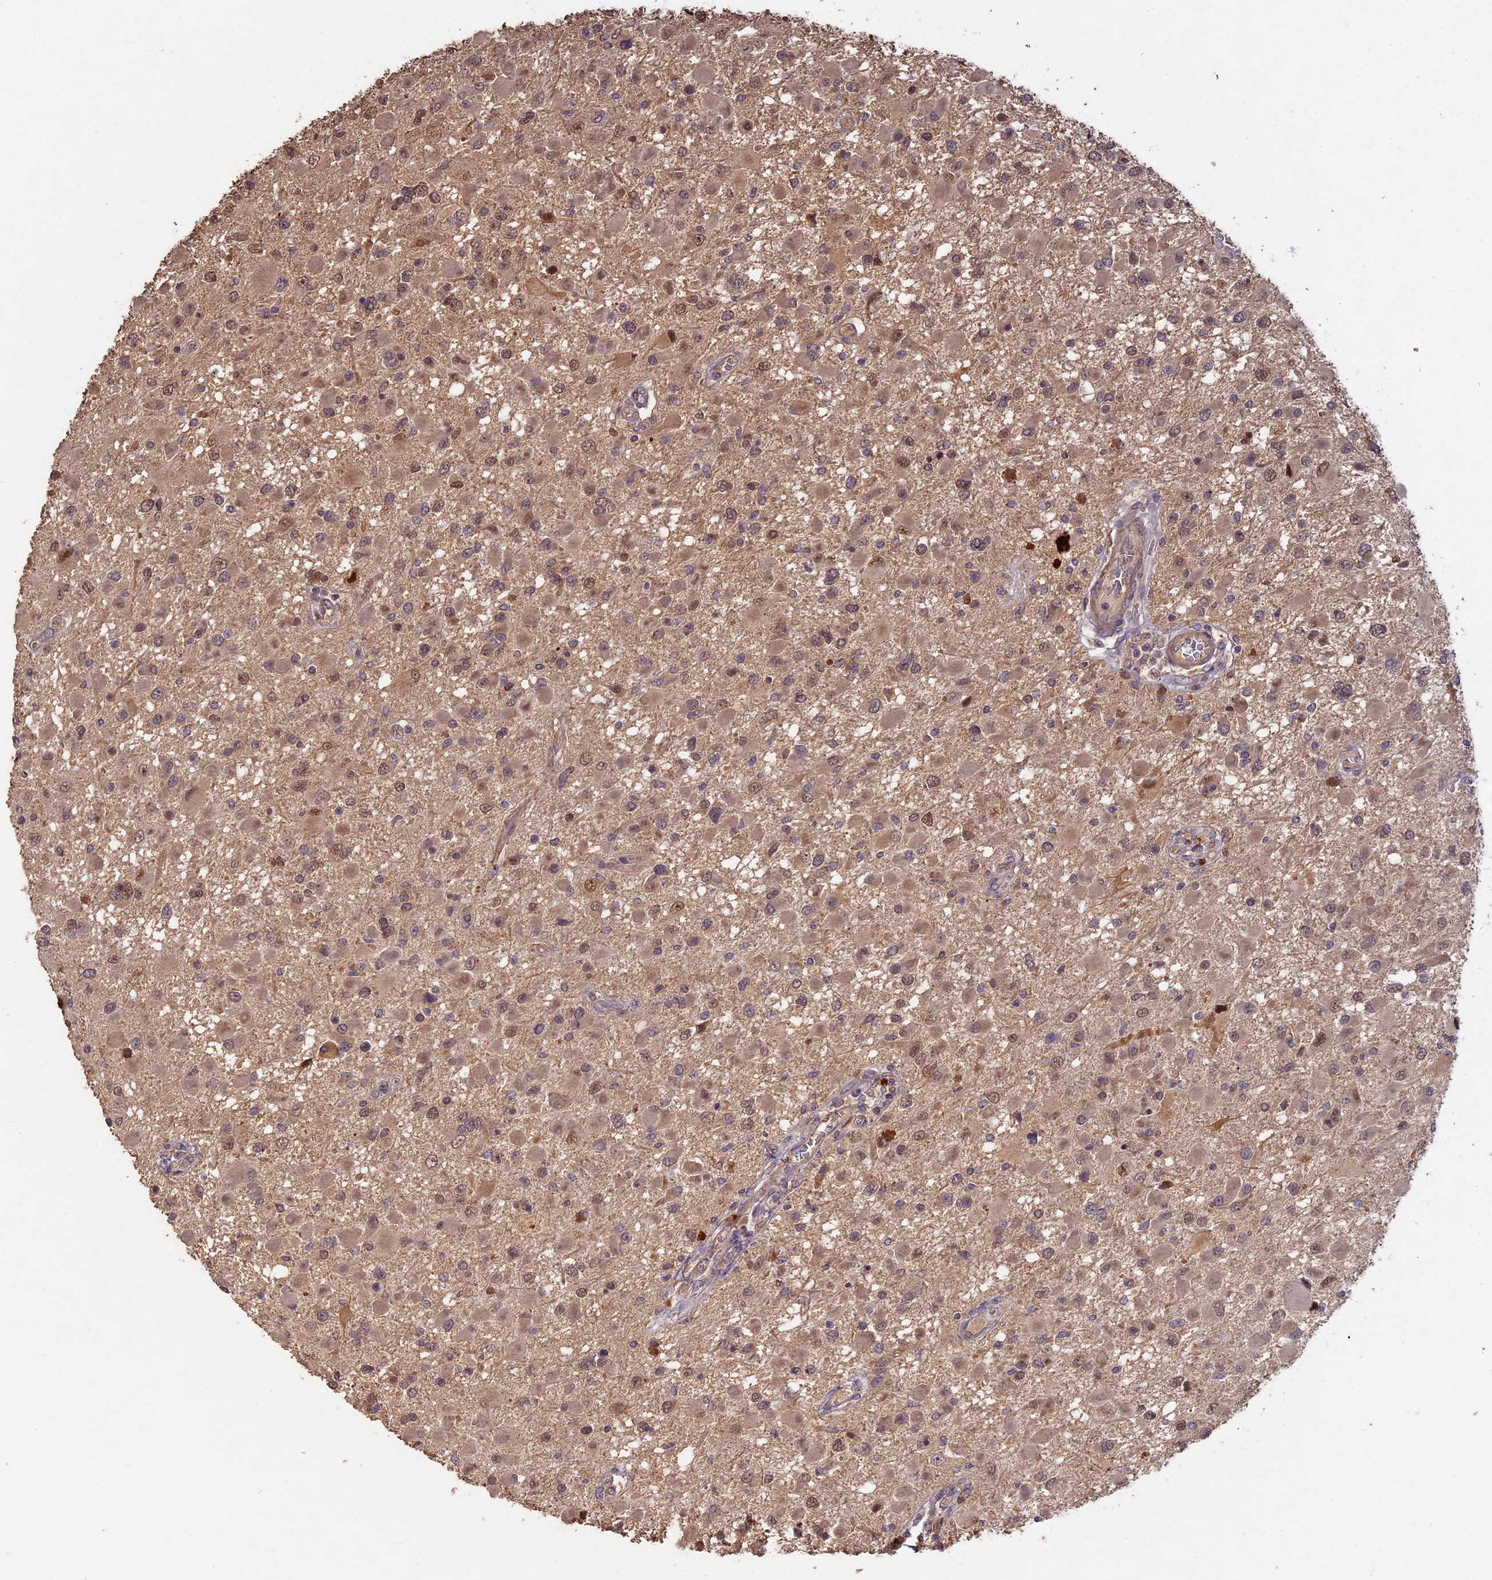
{"staining": {"intensity": "moderate", "quantity": "<25%", "location": "nuclear"}, "tissue": "glioma", "cell_type": "Tumor cells", "image_type": "cancer", "snomed": [{"axis": "morphology", "description": "Glioma, malignant, High grade"}, {"axis": "topography", "description": "Brain"}], "caption": "This histopathology image shows immunohistochemistry (IHC) staining of glioma, with low moderate nuclear positivity in about <25% of tumor cells.", "gene": "RSPH3", "patient": {"sex": "male", "age": 53}}